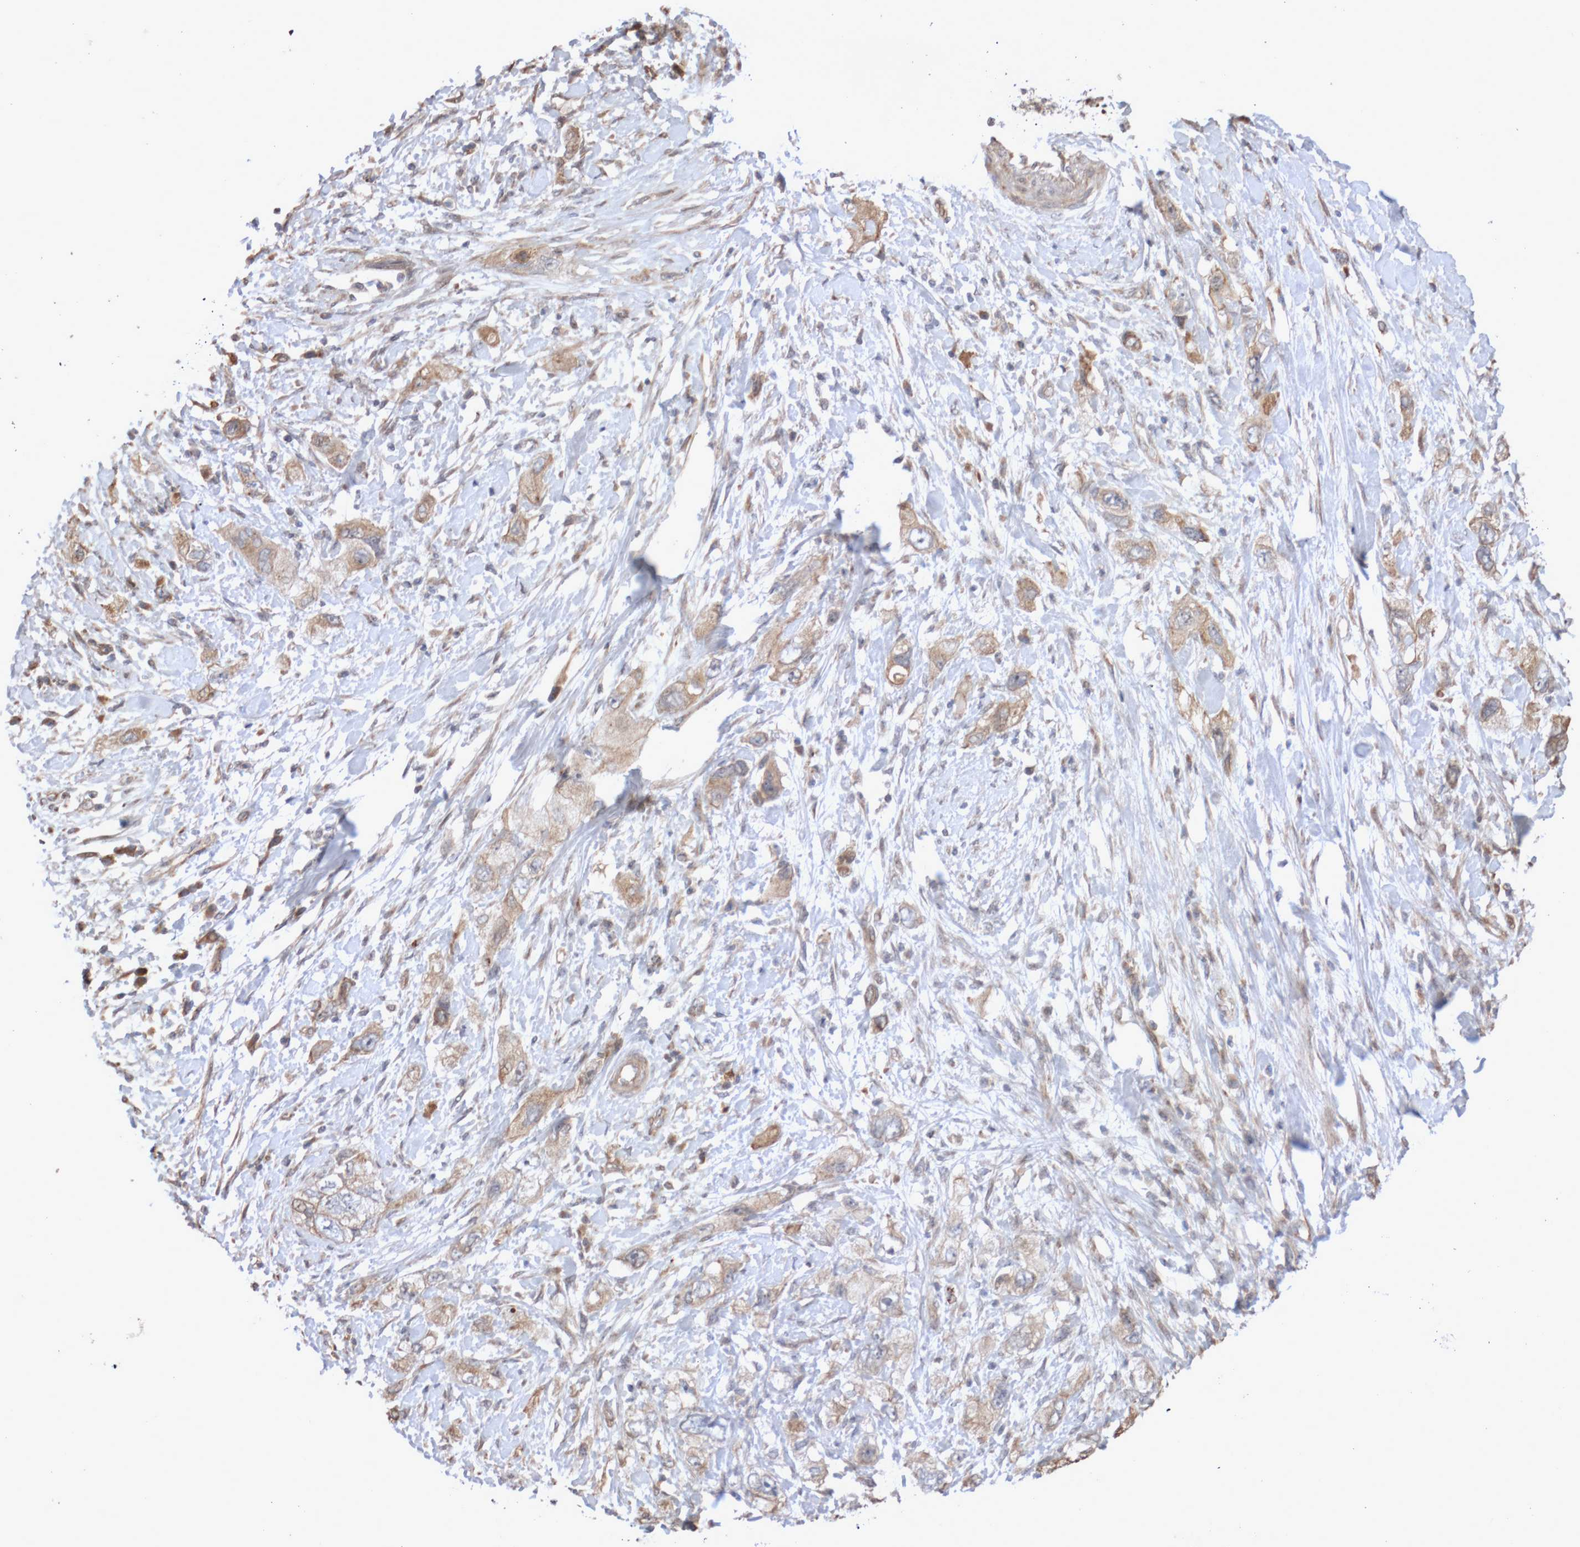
{"staining": {"intensity": "moderate", "quantity": ">75%", "location": "cytoplasmic/membranous"}, "tissue": "pancreatic cancer", "cell_type": "Tumor cells", "image_type": "cancer", "snomed": [{"axis": "morphology", "description": "Adenocarcinoma, NOS"}, {"axis": "topography", "description": "Pancreas"}], "caption": "This is a micrograph of immunohistochemistry staining of pancreatic cancer, which shows moderate expression in the cytoplasmic/membranous of tumor cells.", "gene": "DPH7", "patient": {"sex": "female", "age": 73}}